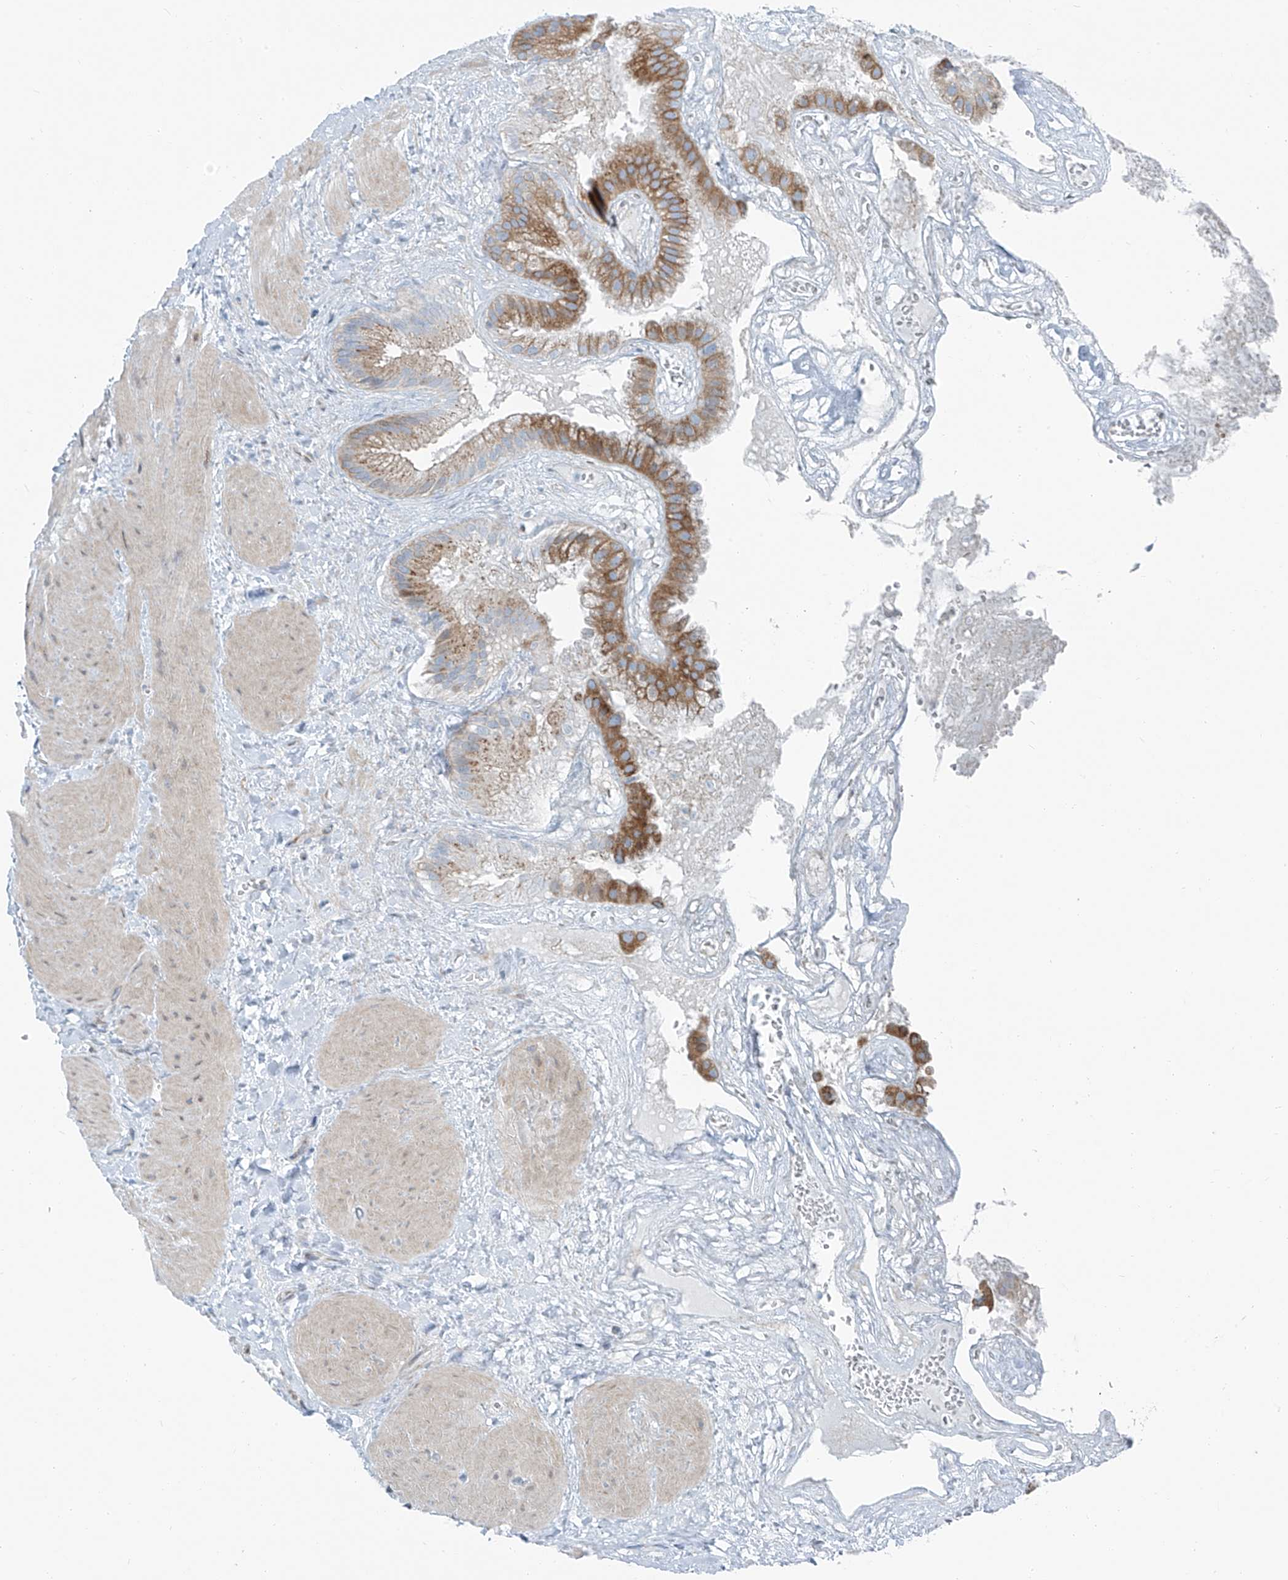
{"staining": {"intensity": "moderate", "quantity": "25%-75%", "location": "cytoplasmic/membranous"}, "tissue": "gallbladder", "cell_type": "Glandular cells", "image_type": "normal", "snomed": [{"axis": "morphology", "description": "Normal tissue, NOS"}, {"axis": "topography", "description": "Gallbladder"}], "caption": "Immunohistochemistry photomicrograph of normal human gallbladder stained for a protein (brown), which demonstrates medium levels of moderate cytoplasmic/membranous expression in about 25%-75% of glandular cells.", "gene": "HIC2", "patient": {"sex": "male", "age": 55}}